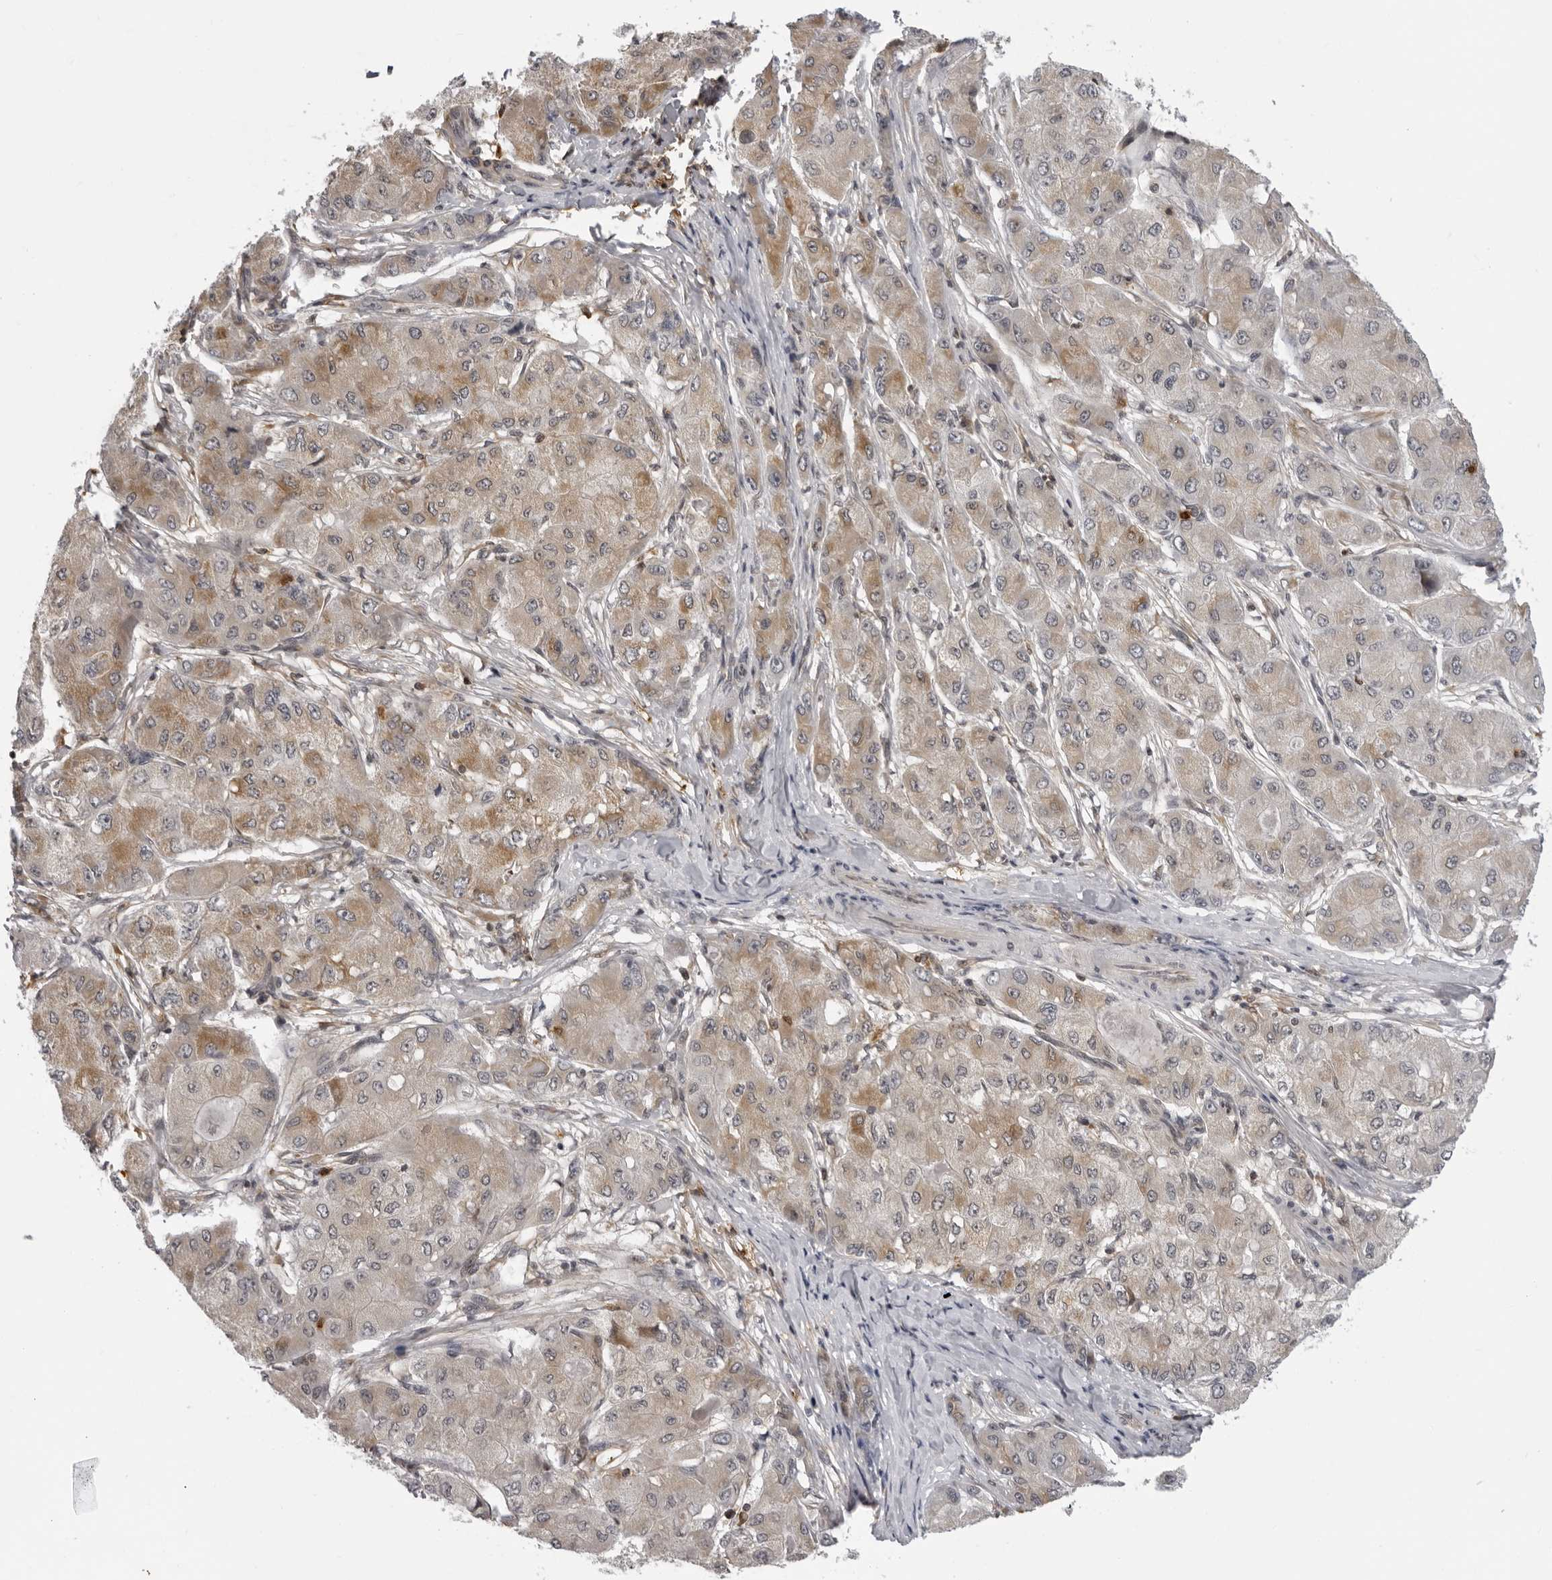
{"staining": {"intensity": "moderate", "quantity": "<25%", "location": "cytoplasmic/membranous"}, "tissue": "liver cancer", "cell_type": "Tumor cells", "image_type": "cancer", "snomed": [{"axis": "morphology", "description": "Carcinoma, Hepatocellular, NOS"}, {"axis": "topography", "description": "Liver"}], "caption": "Protein staining of liver hepatocellular carcinoma tissue demonstrates moderate cytoplasmic/membranous expression in about <25% of tumor cells. The staining is performed using DAB (3,3'-diaminobenzidine) brown chromogen to label protein expression. The nuclei are counter-stained blue using hematoxylin.", "gene": "MRPS15", "patient": {"sex": "male", "age": 80}}